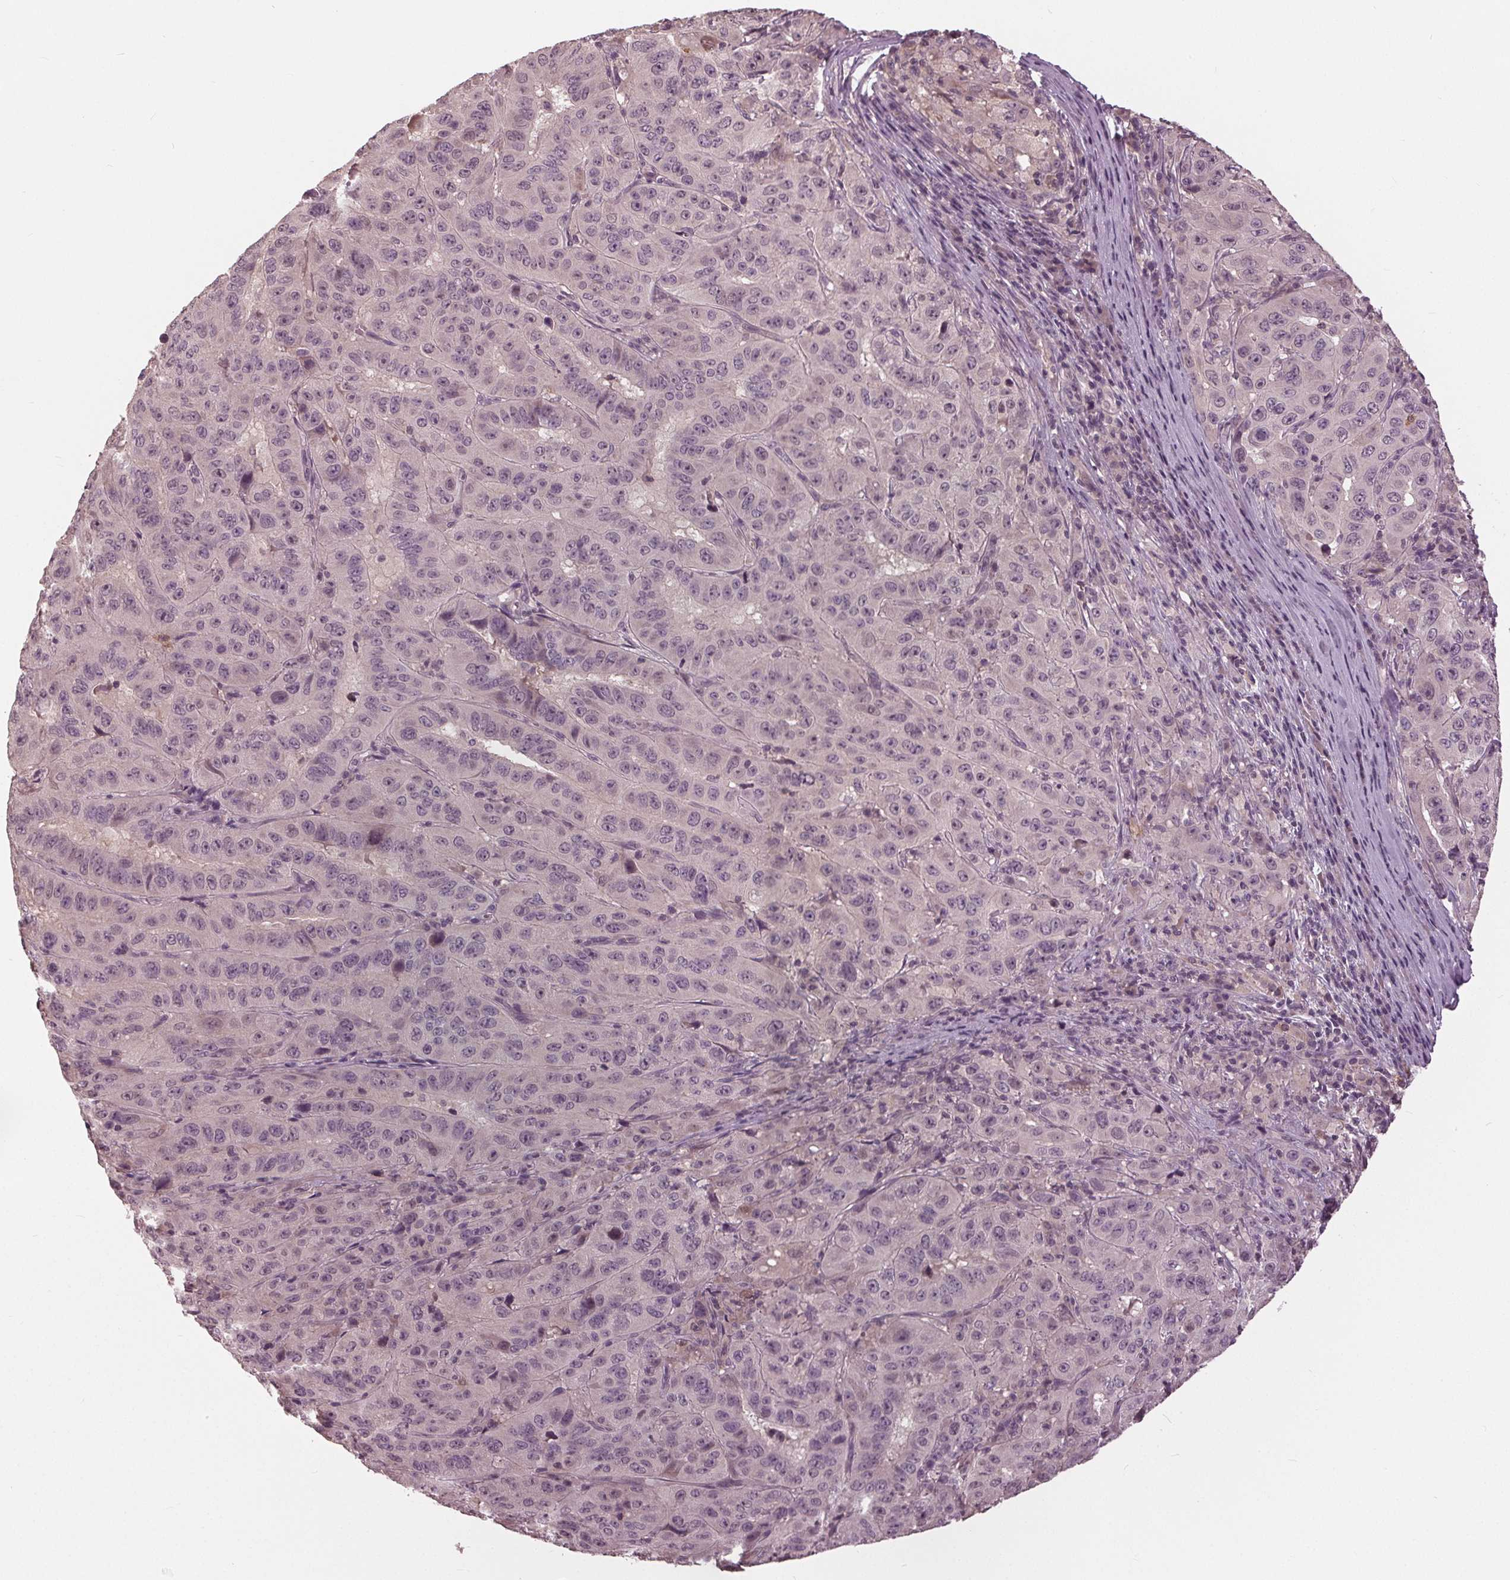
{"staining": {"intensity": "negative", "quantity": "none", "location": "none"}, "tissue": "pancreatic cancer", "cell_type": "Tumor cells", "image_type": "cancer", "snomed": [{"axis": "morphology", "description": "Adenocarcinoma, NOS"}, {"axis": "topography", "description": "Pancreas"}], "caption": "A photomicrograph of pancreatic cancer stained for a protein displays no brown staining in tumor cells.", "gene": "SIGLEC6", "patient": {"sex": "male", "age": 63}}